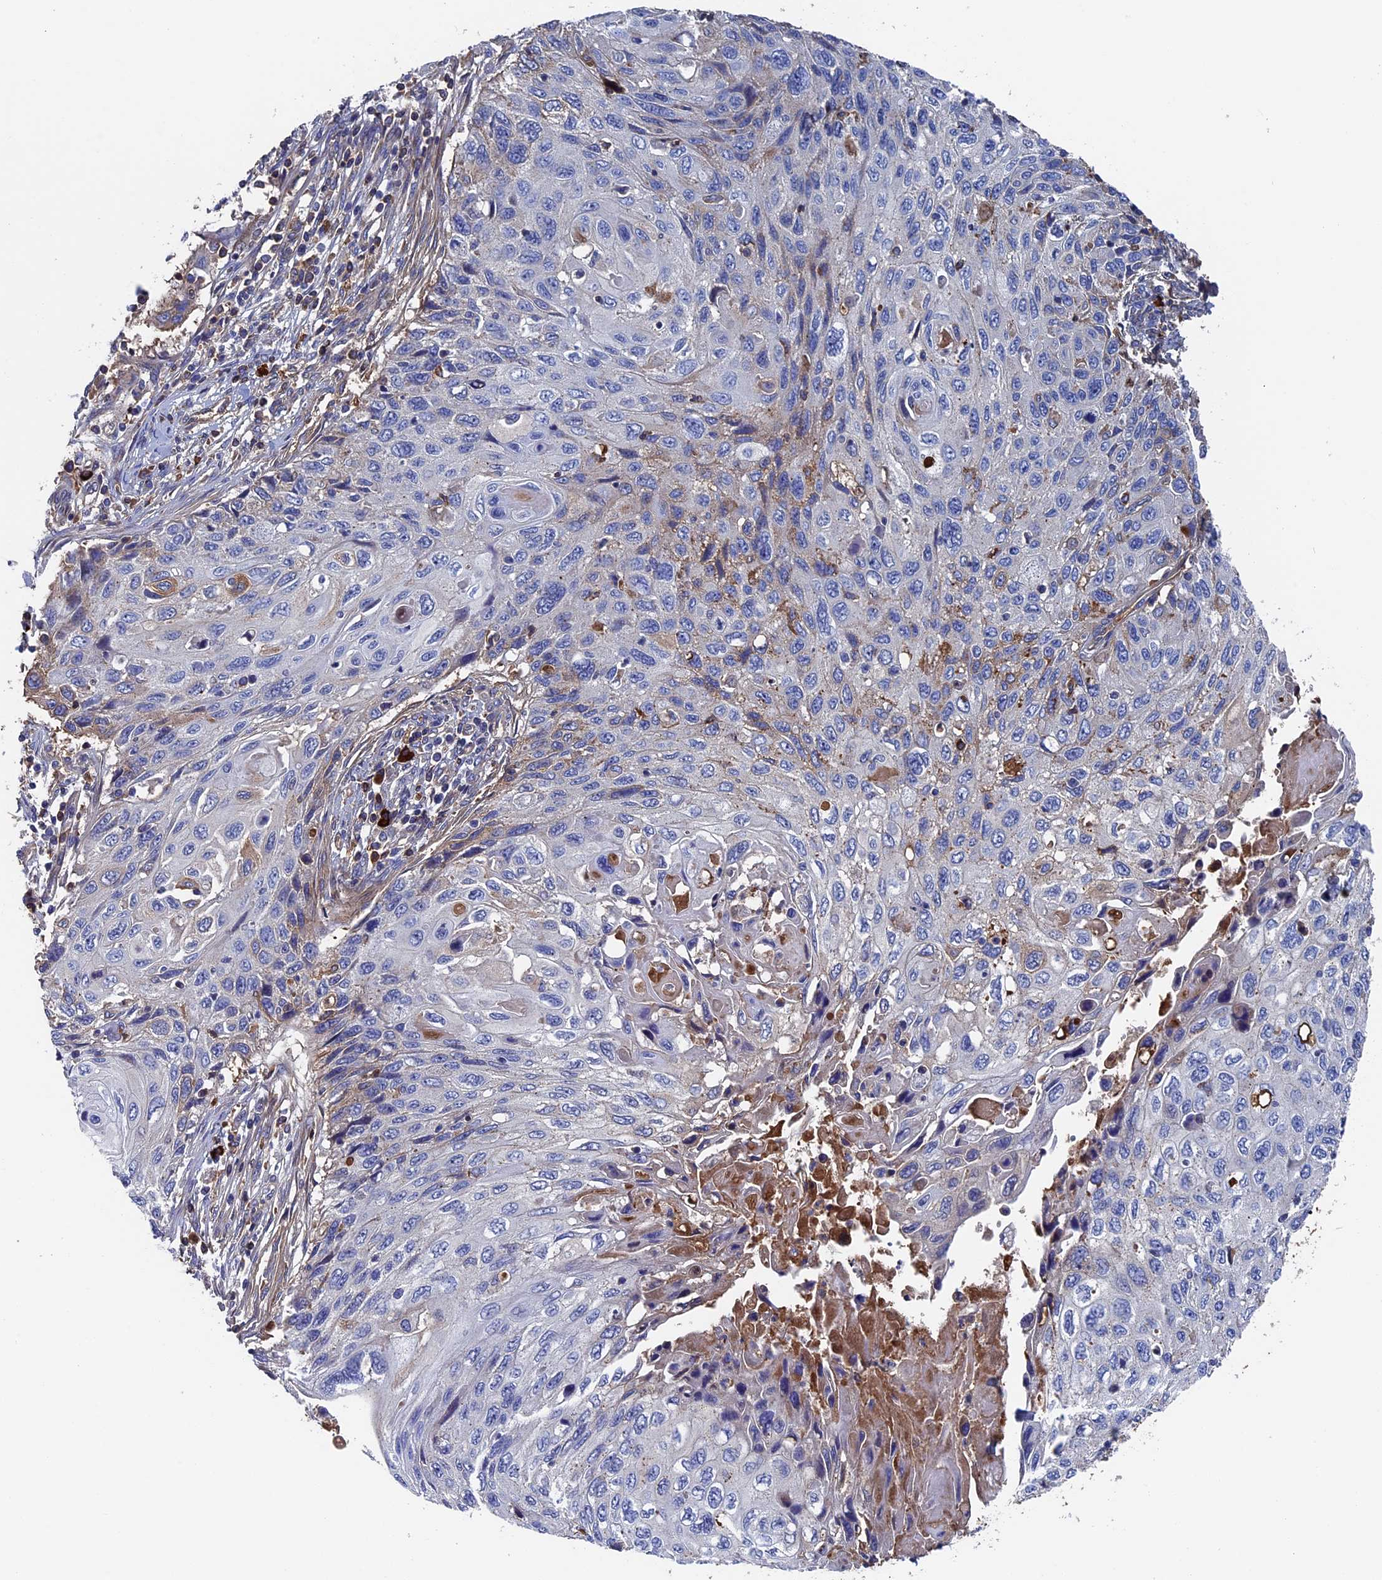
{"staining": {"intensity": "negative", "quantity": "none", "location": "none"}, "tissue": "cervical cancer", "cell_type": "Tumor cells", "image_type": "cancer", "snomed": [{"axis": "morphology", "description": "Squamous cell carcinoma, NOS"}, {"axis": "topography", "description": "Cervix"}], "caption": "DAB (3,3'-diaminobenzidine) immunohistochemical staining of human squamous cell carcinoma (cervical) shows no significant staining in tumor cells. The staining is performed using DAB (3,3'-diaminobenzidine) brown chromogen with nuclei counter-stained in using hematoxylin.", "gene": "RPUSD1", "patient": {"sex": "female", "age": 70}}